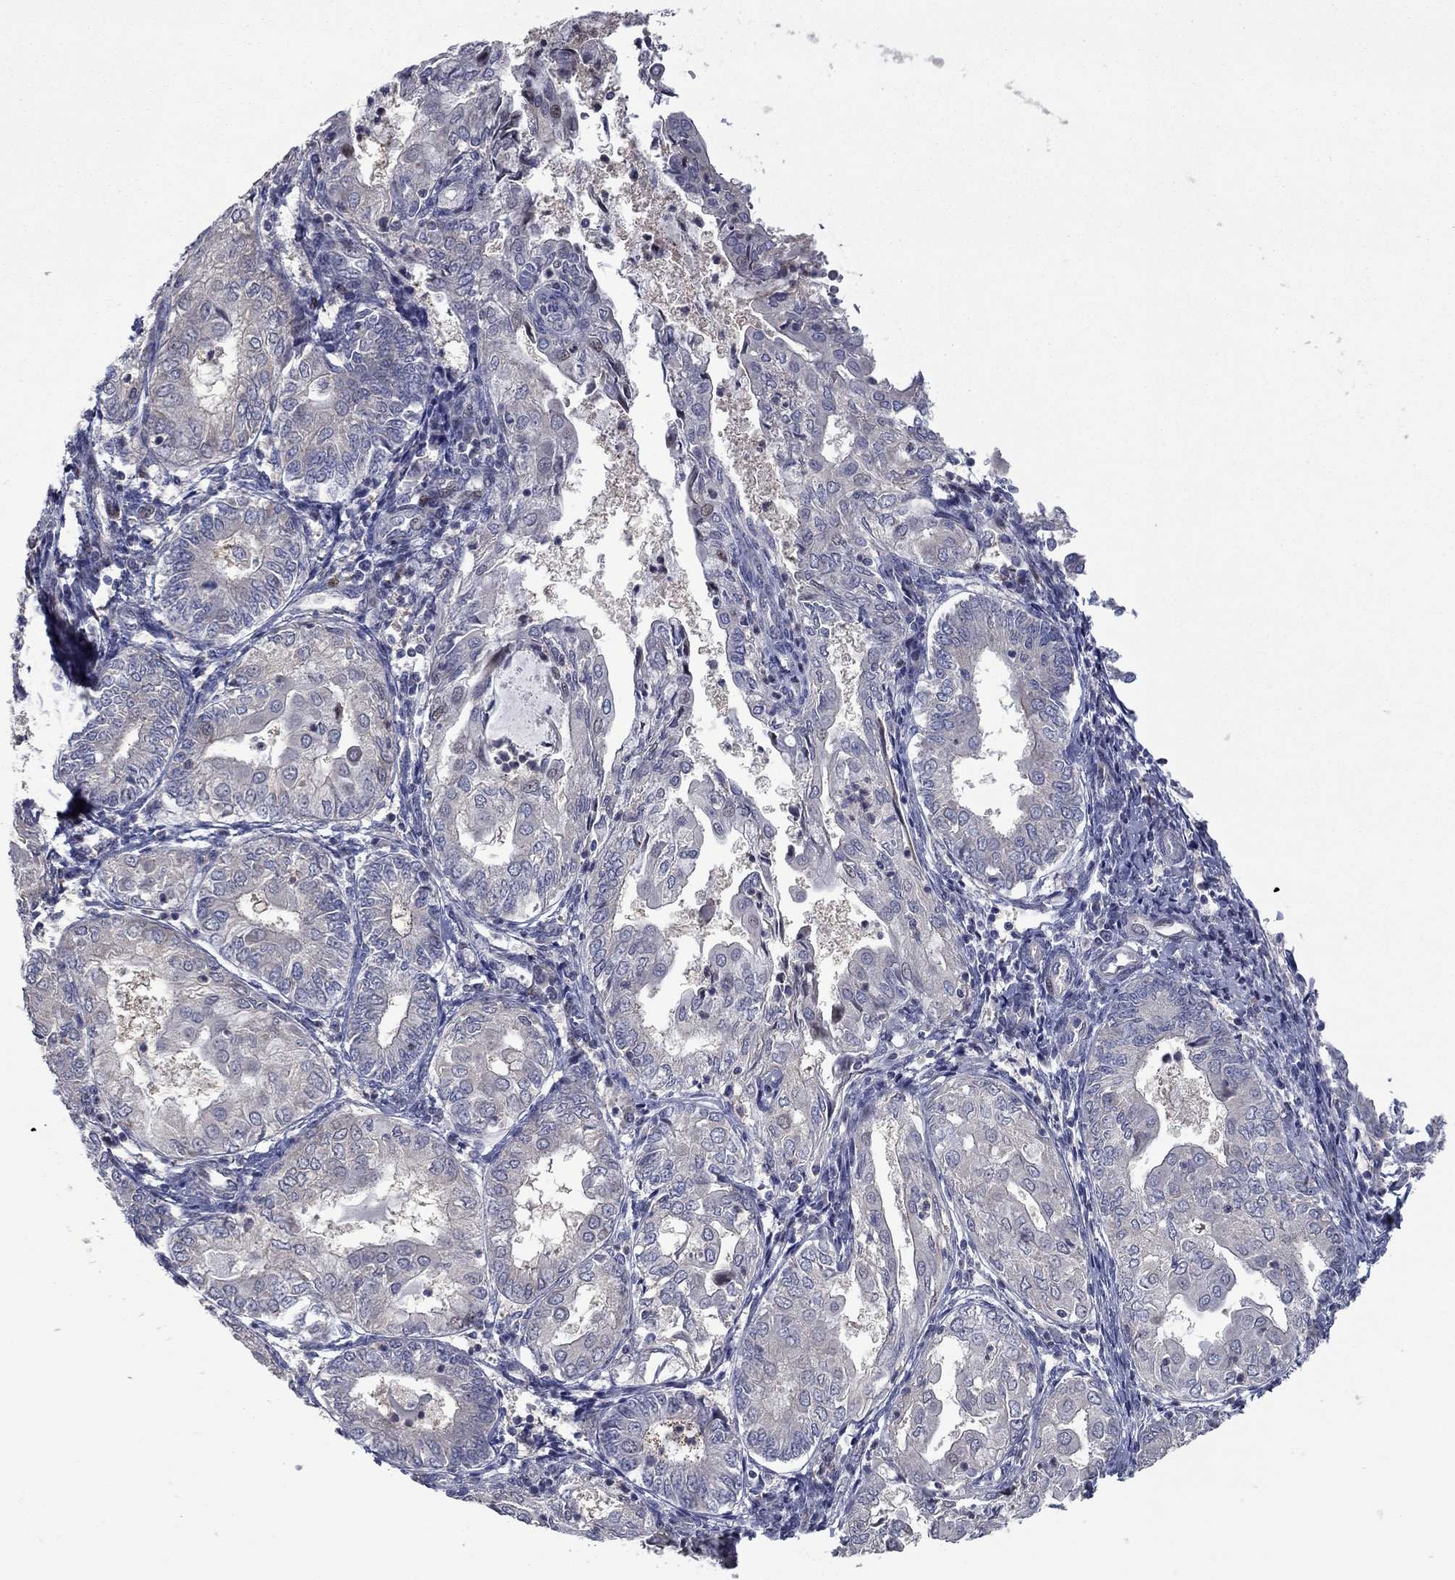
{"staining": {"intensity": "negative", "quantity": "none", "location": "none"}, "tissue": "endometrial cancer", "cell_type": "Tumor cells", "image_type": "cancer", "snomed": [{"axis": "morphology", "description": "Adenocarcinoma, NOS"}, {"axis": "topography", "description": "Endometrium"}], "caption": "This is an immunohistochemistry (IHC) photomicrograph of endometrial cancer (adenocarcinoma). There is no expression in tumor cells.", "gene": "DUSP7", "patient": {"sex": "female", "age": 68}}